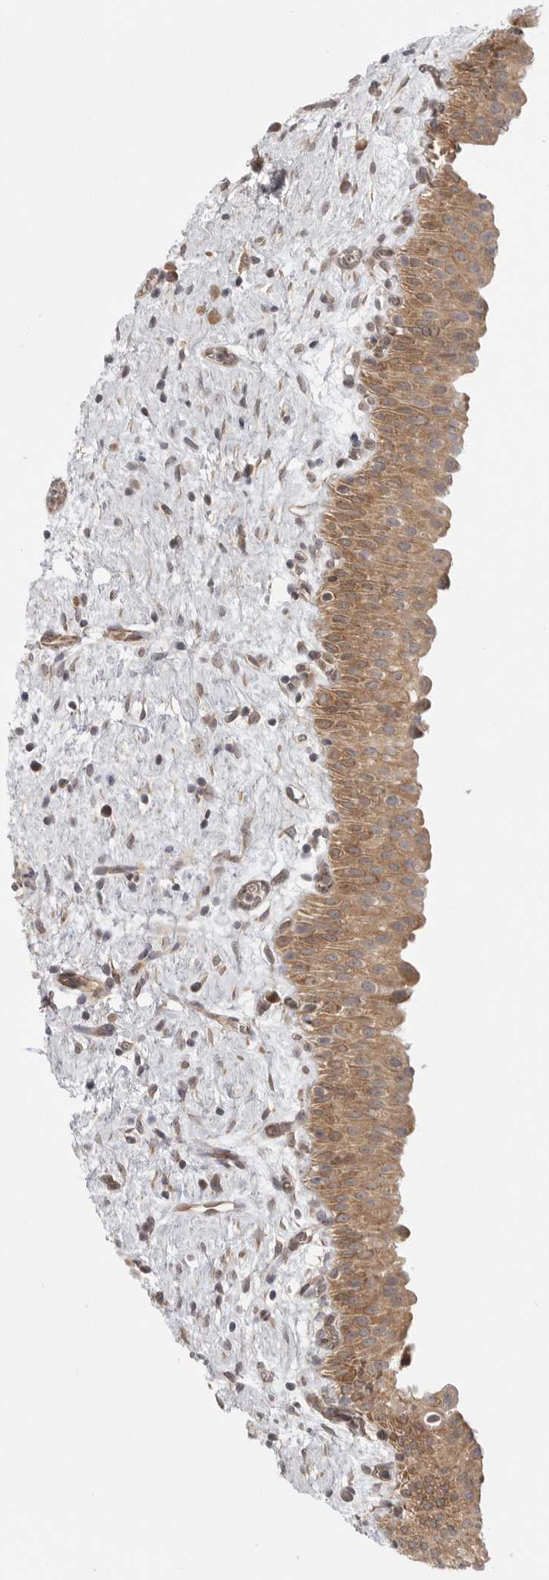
{"staining": {"intensity": "moderate", "quantity": ">75%", "location": "cytoplasmic/membranous"}, "tissue": "urinary bladder", "cell_type": "Urothelial cells", "image_type": "normal", "snomed": [{"axis": "morphology", "description": "Normal tissue, NOS"}, {"axis": "topography", "description": "Urinary bladder"}], "caption": "A brown stain shows moderate cytoplasmic/membranous positivity of a protein in urothelial cells of benign human urinary bladder.", "gene": "CERS2", "patient": {"sex": "male", "age": 82}}